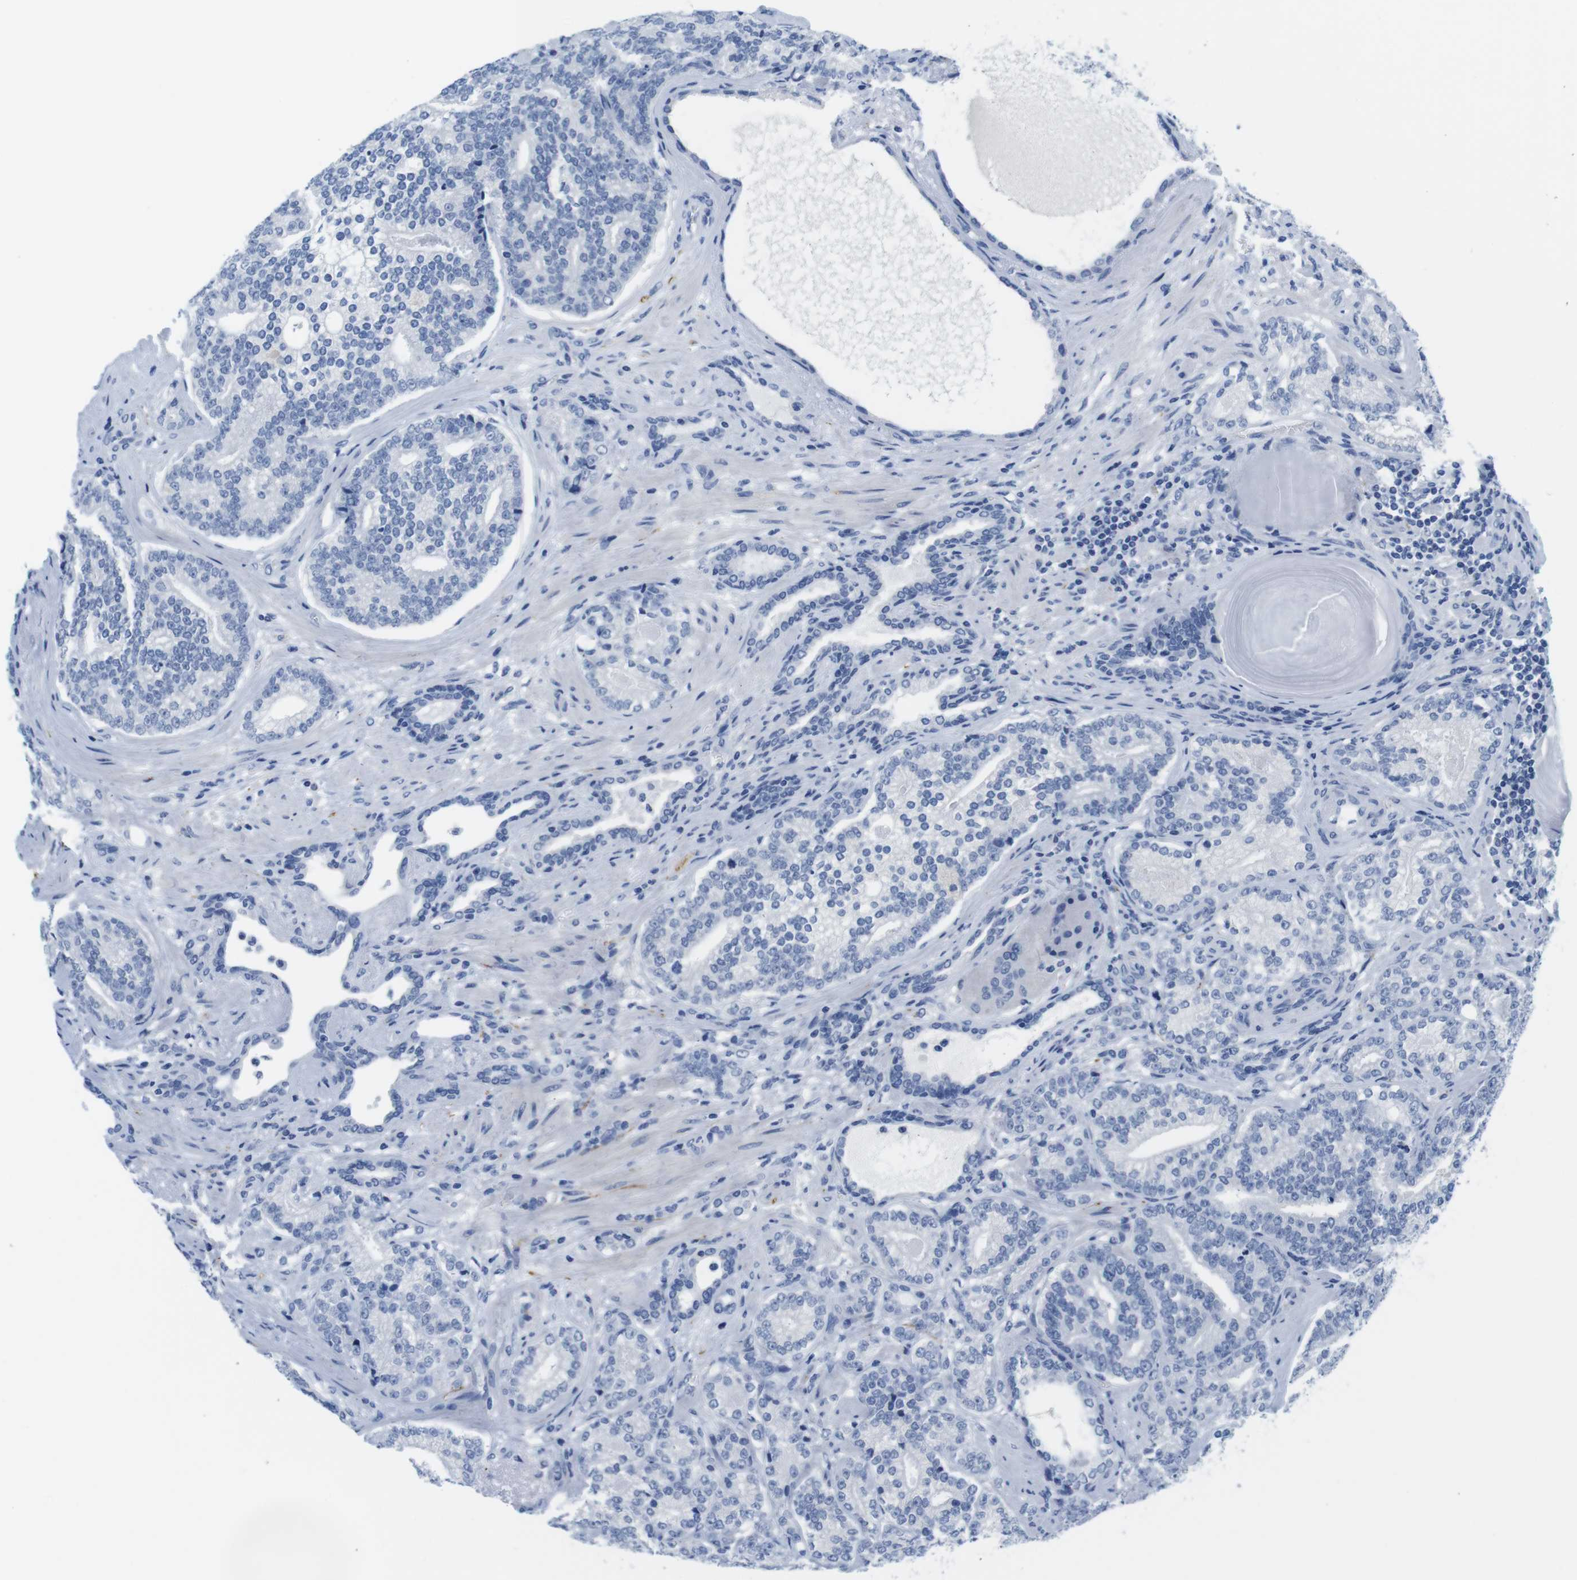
{"staining": {"intensity": "negative", "quantity": "none", "location": "none"}, "tissue": "prostate cancer", "cell_type": "Tumor cells", "image_type": "cancer", "snomed": [{"axis": "morphology", "description": "Adenocarcinoma, High grade"}, {"axis": "topography", "description": "Prostate"}], "caption": "Prostate cancer (high-grade adenocarcinoma) was stained to show a protein in brown. There is no significant positivity in tumor cells.", "gene": "MAP6", "patient": {"sex": "male", "age": 61}}